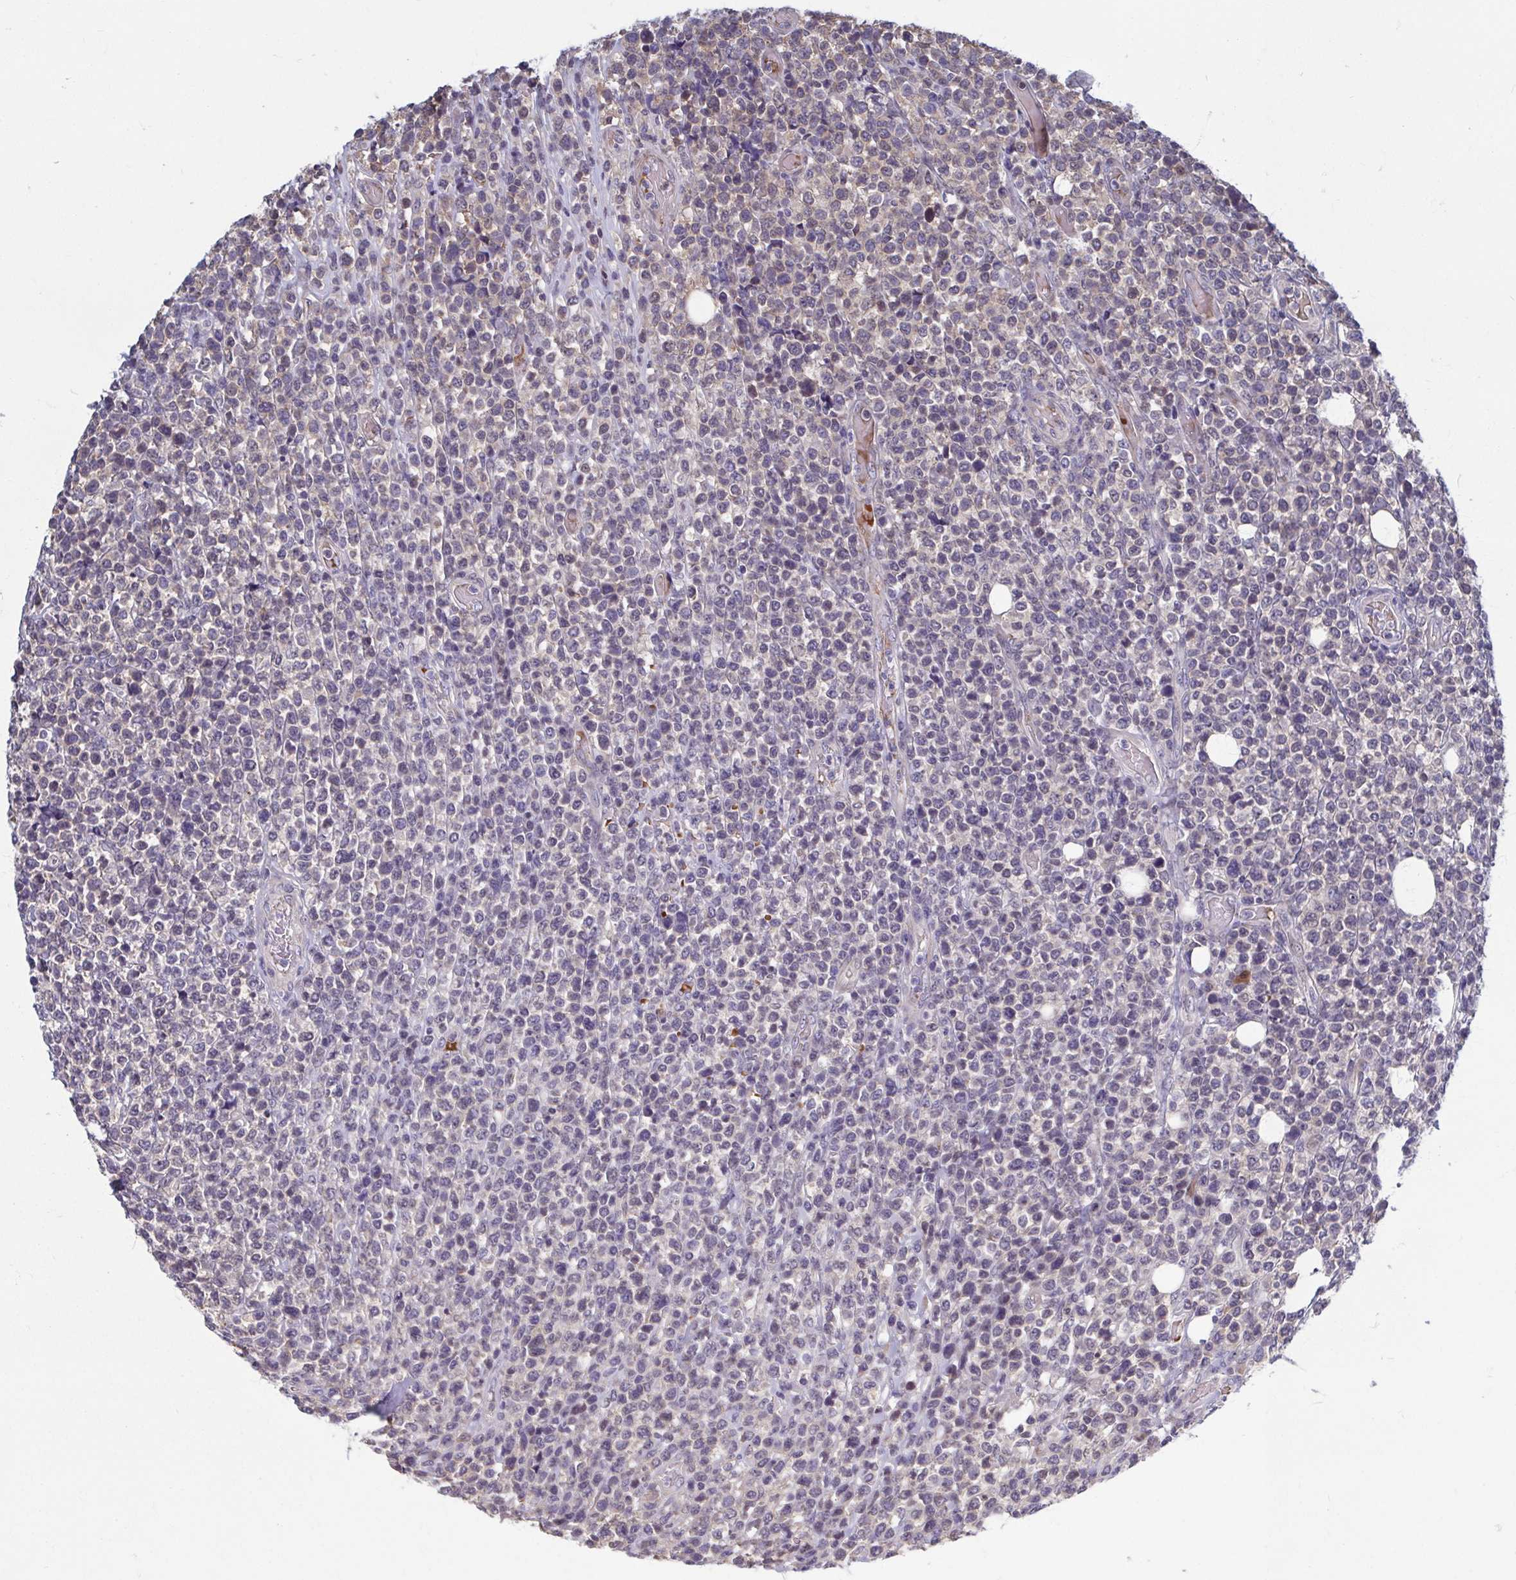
{"staining": {"intensity": "weak", "quantity": "25%-75%", "location": "cytoplasmic/membranous"}, "tissue": "lymphoma", "cell_type": "Tumor cells", "image_type": "cancer", "snomed": [{"axis": "morphology", "description": "Malignant lymphoma, non-Hodgkin's type, High grade"}, {"axis": "topography", "description": "Soft tissue"}], "caption": "Human lymphoma stained with a brown dye demonstrates weak cytoplasmic/membranous positive staining in approximately 25%-75% of tumor cells.", "gene": "LRRC38", "patient": {"sex": "female", "age": 56}}